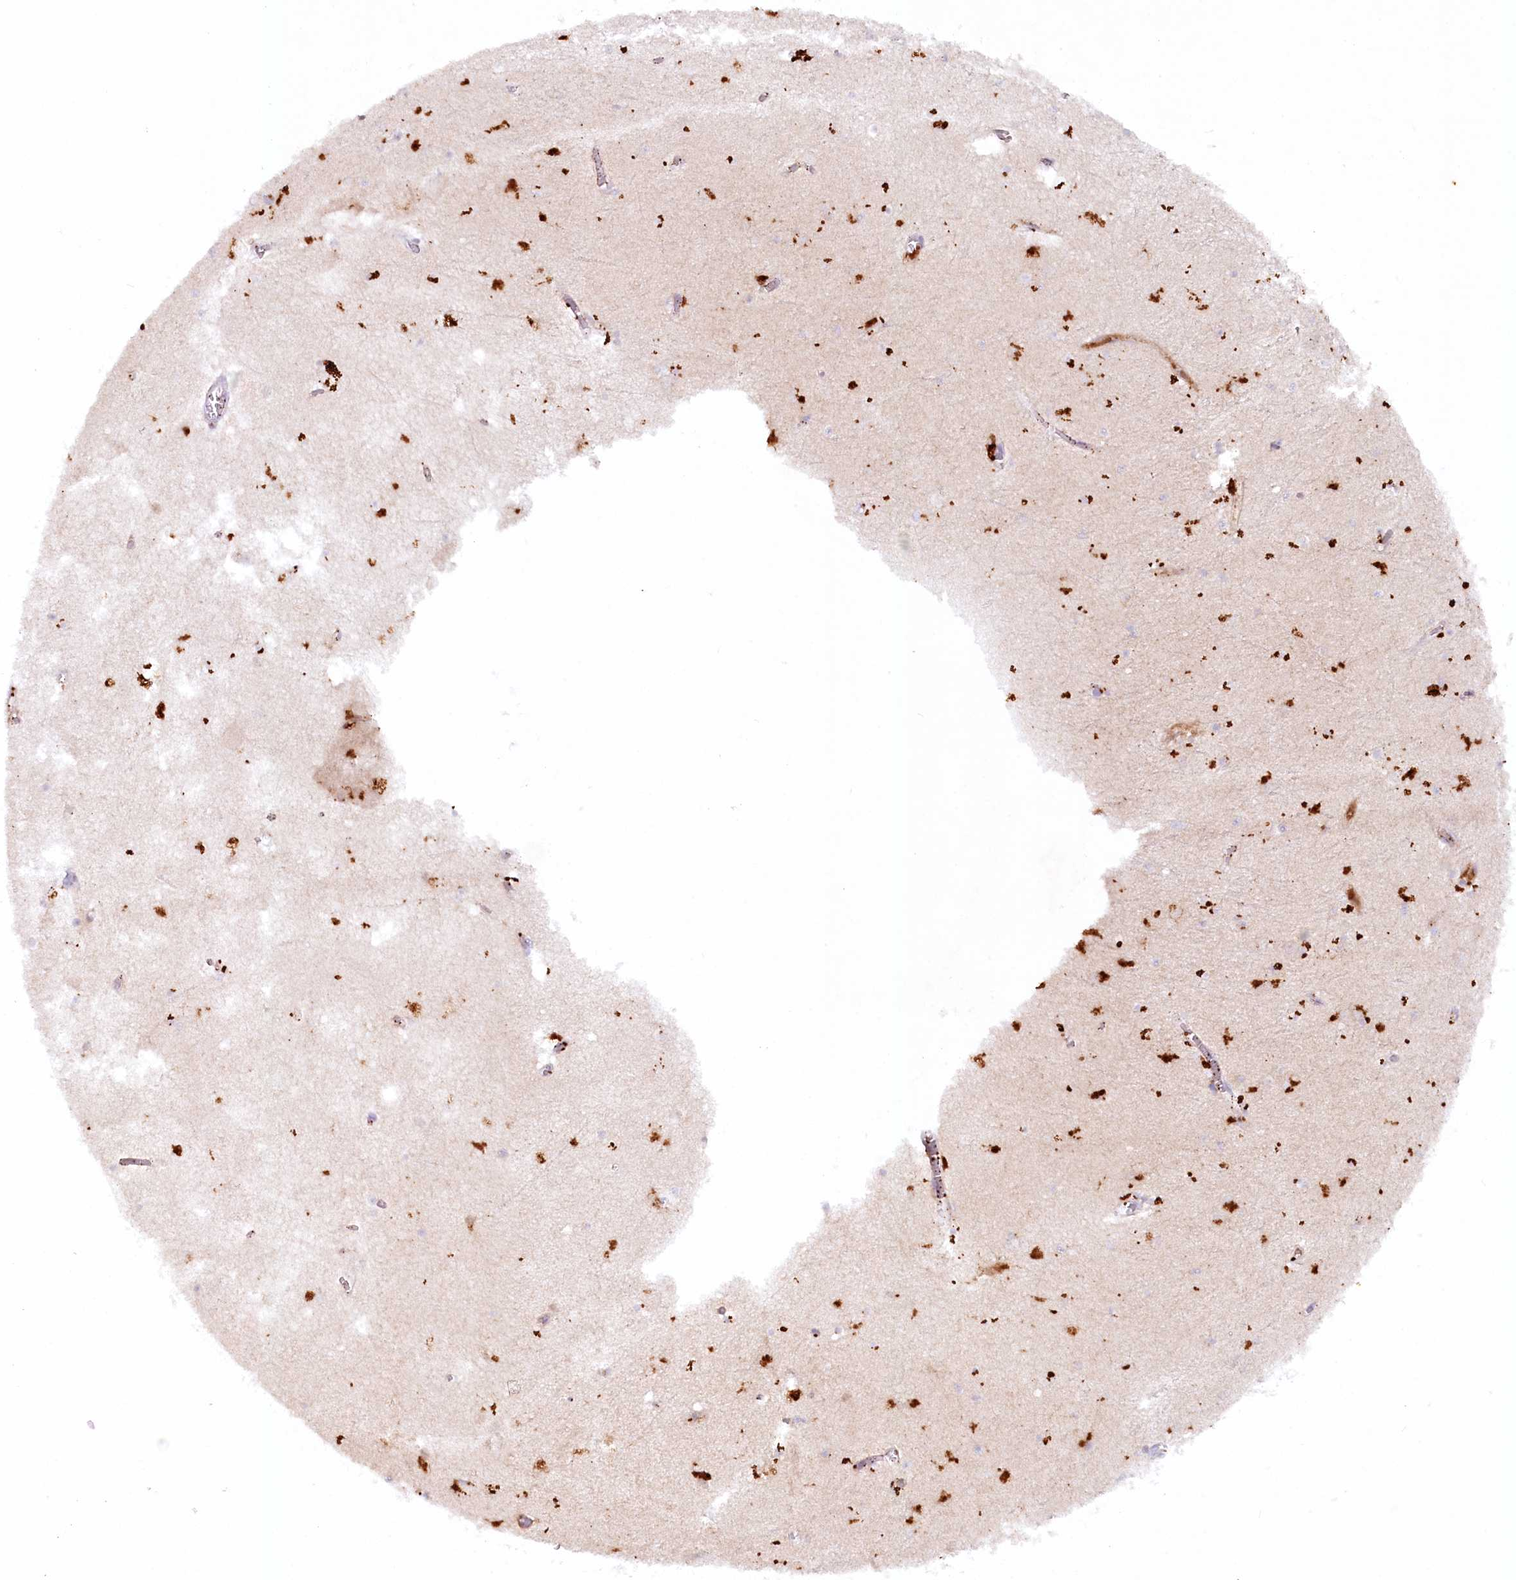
{"staining": {"intensity": "negative", "quantity": "none", "location": "none"}, "tissue": "hippocampus", "cell_type": "Glial cells", "image_type": "normal", "snomed": [{"axis": "morphology", "description": "Normal tissue, NOS"}, {"axis": "topography", "description": "Hippocampus"}], "caption": "Immunohistochemistry histopathology image of benign hippocampus stained for a protein (brown), which exhibits no expression in glial cells. (DAB (3,3'-diaminobenzidine) immunohistochemistry (IHC) with hematoxylin counter stain).", "gene": "PSAPL1", "patient": {"sex": "male", "age": 70}}